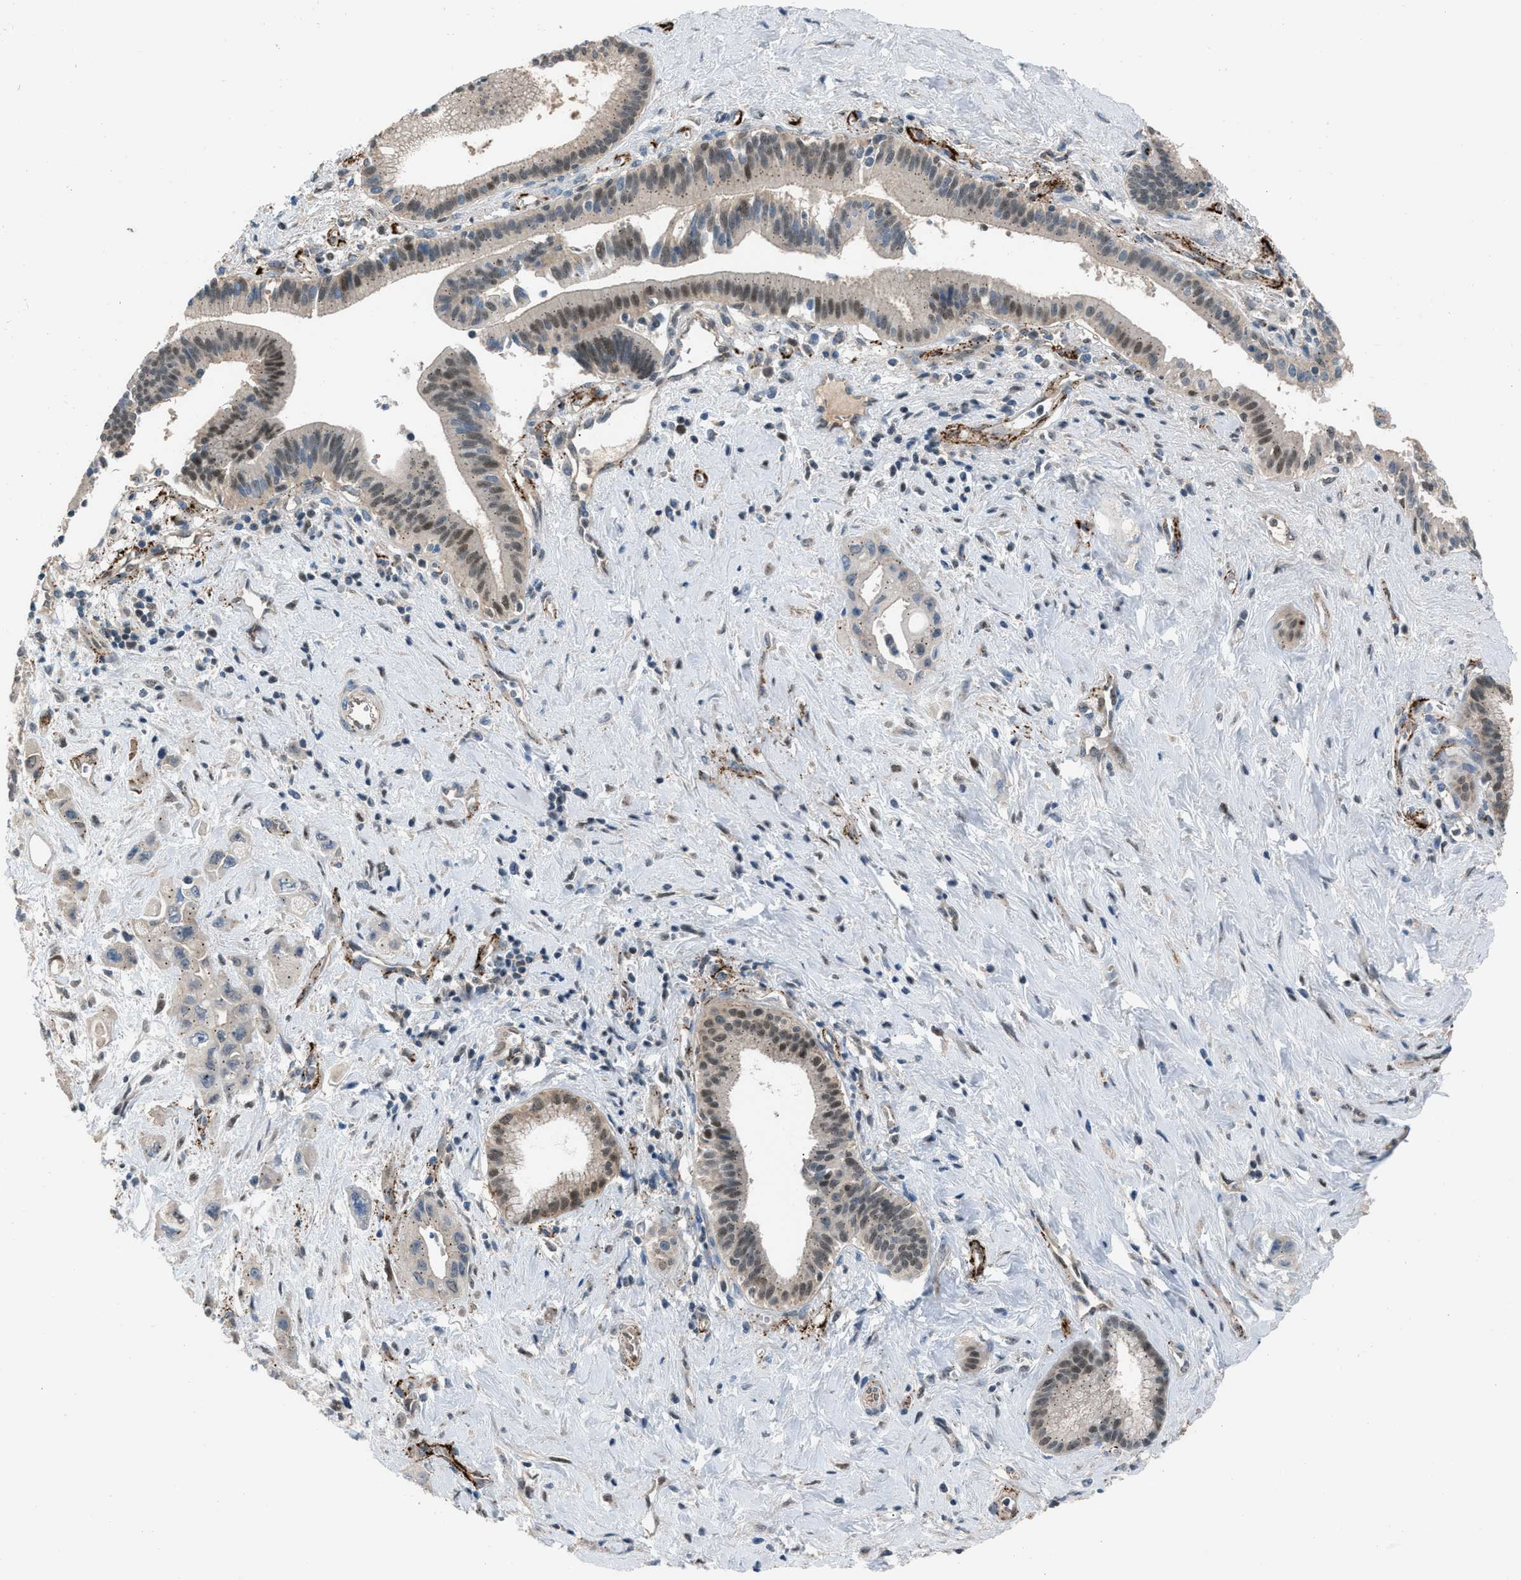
{"staining": {"intensity": "moderate", "quantity": "25%-75%", "location": "cytoplasmic/membranous,nuclear"}, "tissue": "pancreatic cancer", "cell_type": "Tumor cells", "image_type": "cancer", "snomed": [{"axis": "morphology", "description": "Adenocarcinoma, NOS"}, {"axis": "topography", "description": "Pancreas"}], "caption": "An immunohistochemistry (IHC) image of tumor tissue is shown. Protein staining in brown labels moderate cytoplasmic/membranous and nuclear positivity in pancreatic cancer (adenocarcinoma) within tumor cells. The staining was performed using DAB (3,3'-diaminobenzidine) to visualize the protein expression in brown, while the nuclei were stained in blue with hematoxylin (Magnification: 20x).", "gene": "CRTC1", "patient": {"sex": "female", "age": 66}}